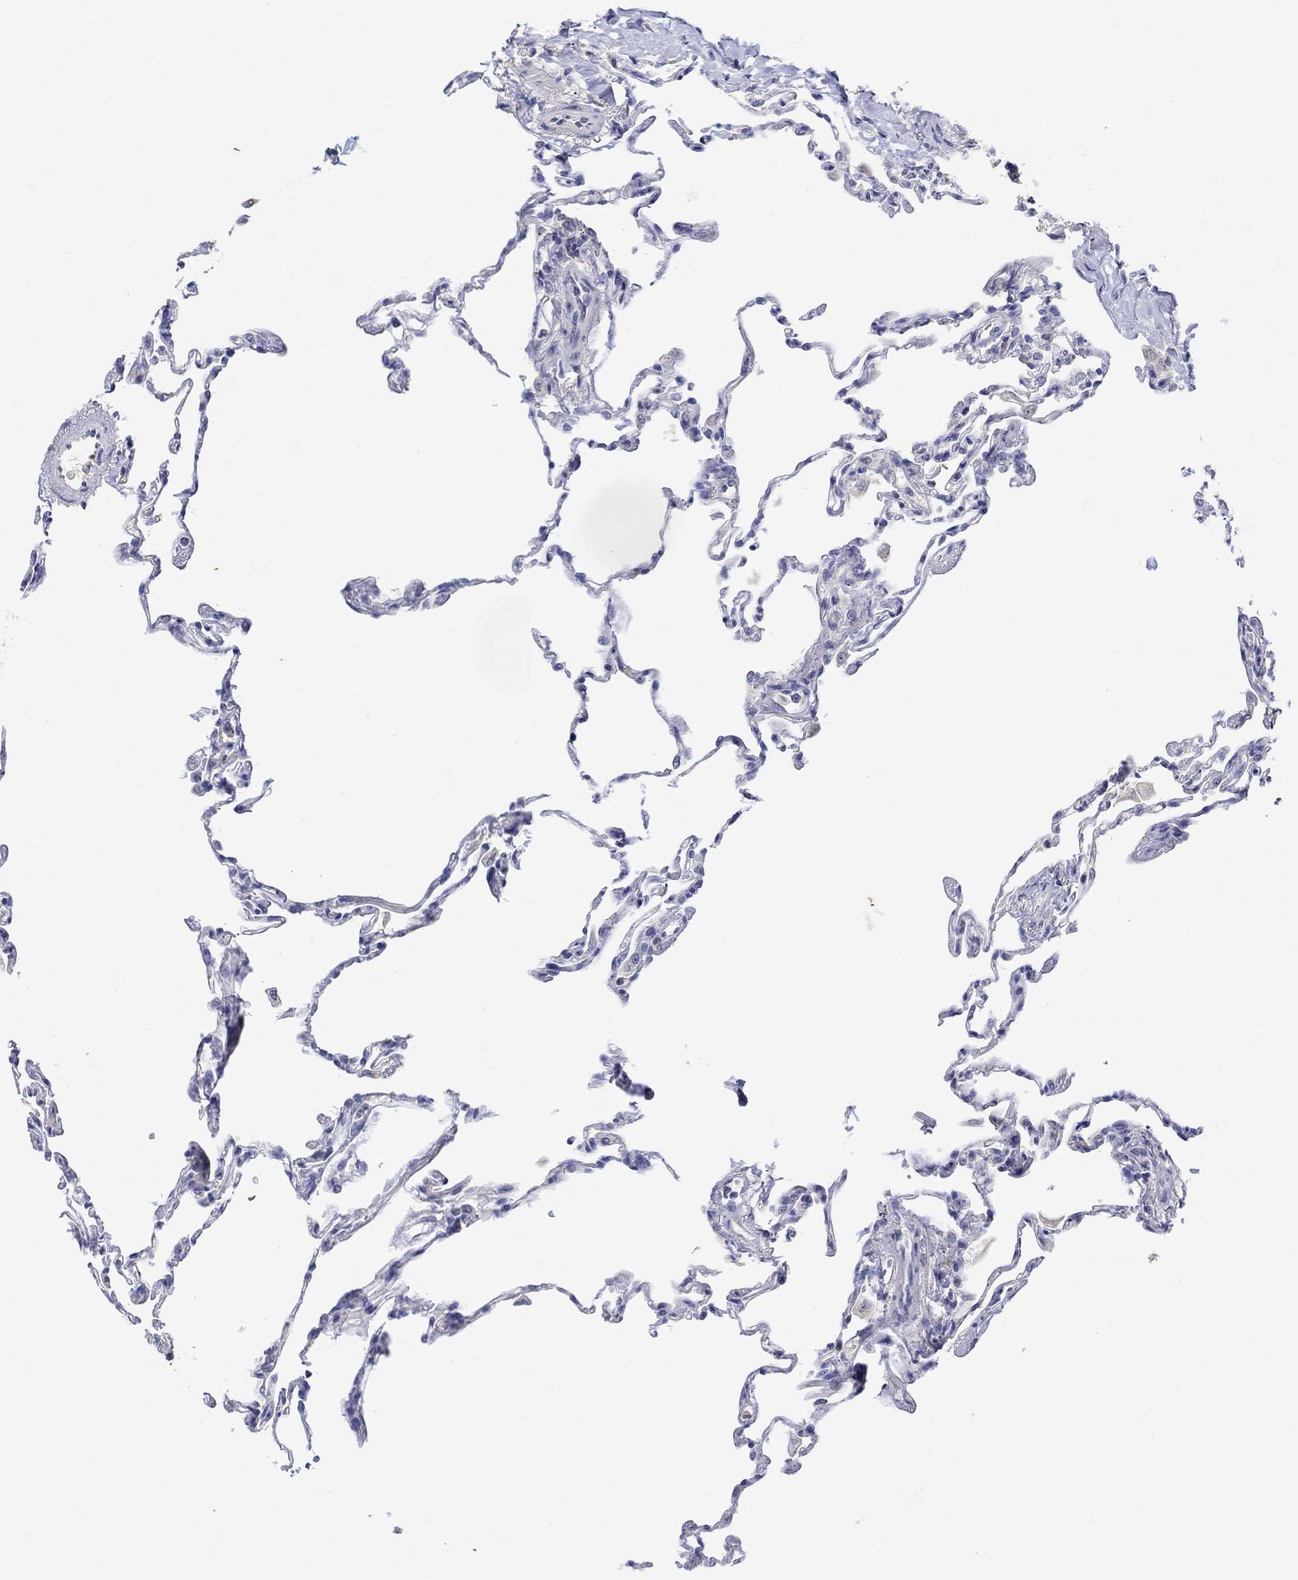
{"staining": {"intensity": "negative", "quantity": "none", "location": "none"}, "tissue": "lung", "cell_type": "Alveolar cells", "image_type": "normal", "snomed": [{"axis": "morphology", "description": "Normal tissue, NOS"}, {"axis": "topography", "description": "Lung"}], "caption": "Immunohistochemistry histopathology image of benign lung stained for a protein (brown), which demonstrates no positivity in alveolar cells.", "gene": "FNDC5", "patient": {"sex": "female", "age": 57}}